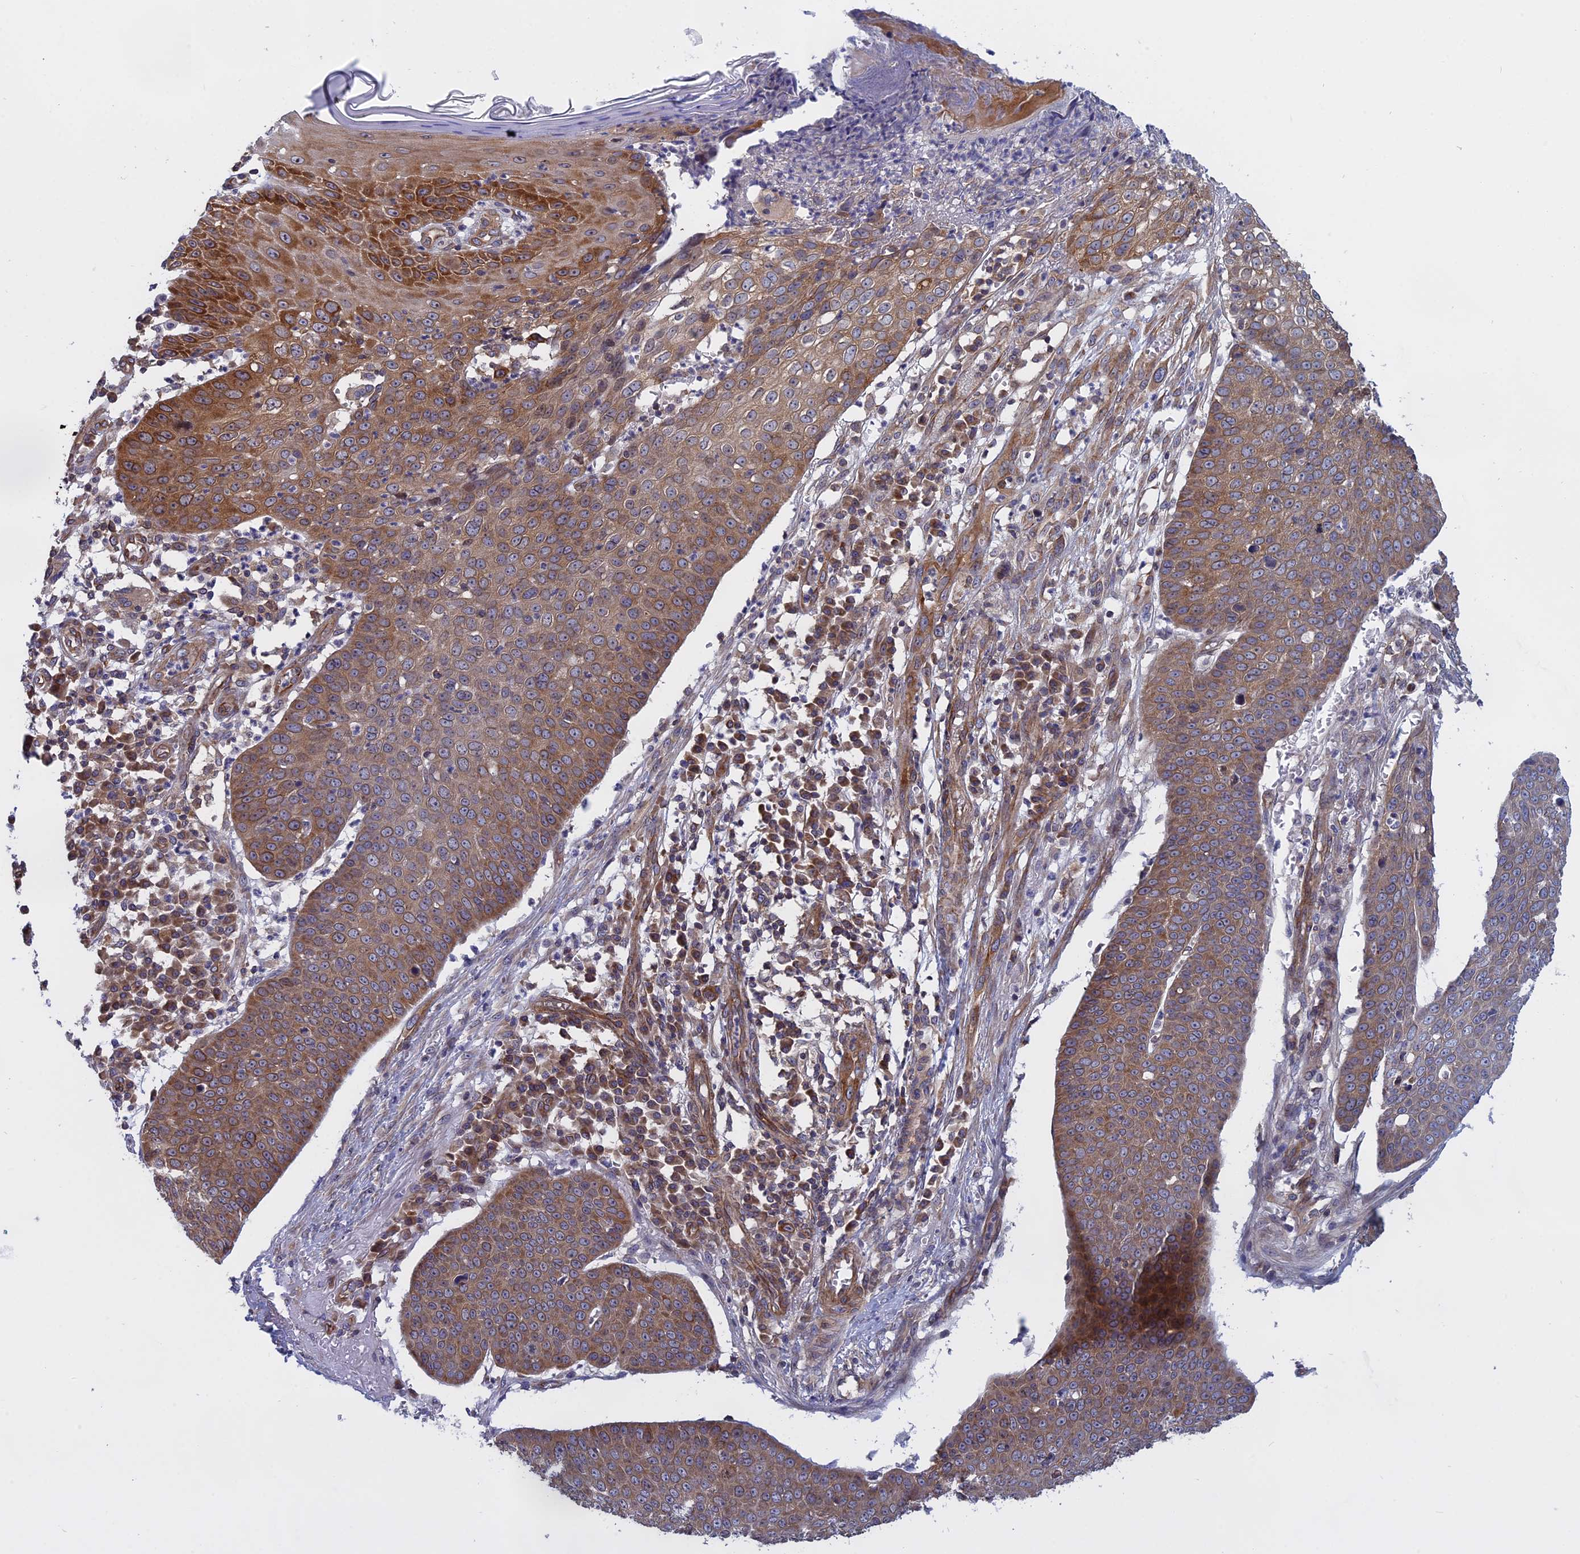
{"staining": {"intensity": "moderate", "quantity": ">75%", "location": "cytoplasmic/membranous"}, "tissue": "skin cancer", "cell_type": "Tumor cells", "image_type": "cancer", "snomed": [{"axis": "morphology", "description": "Squamous cell carcinoma, NOS"}, {"axis": "topography", "description": "Skin"}], "caption": "Protein expression by immunohistochemistry reveals moderate cytoplasmic/membranous staining in about >75% of tumor cells in skin cancer.", "gene": "NAA10", "patient": {"sex": "male", "age": 71}}